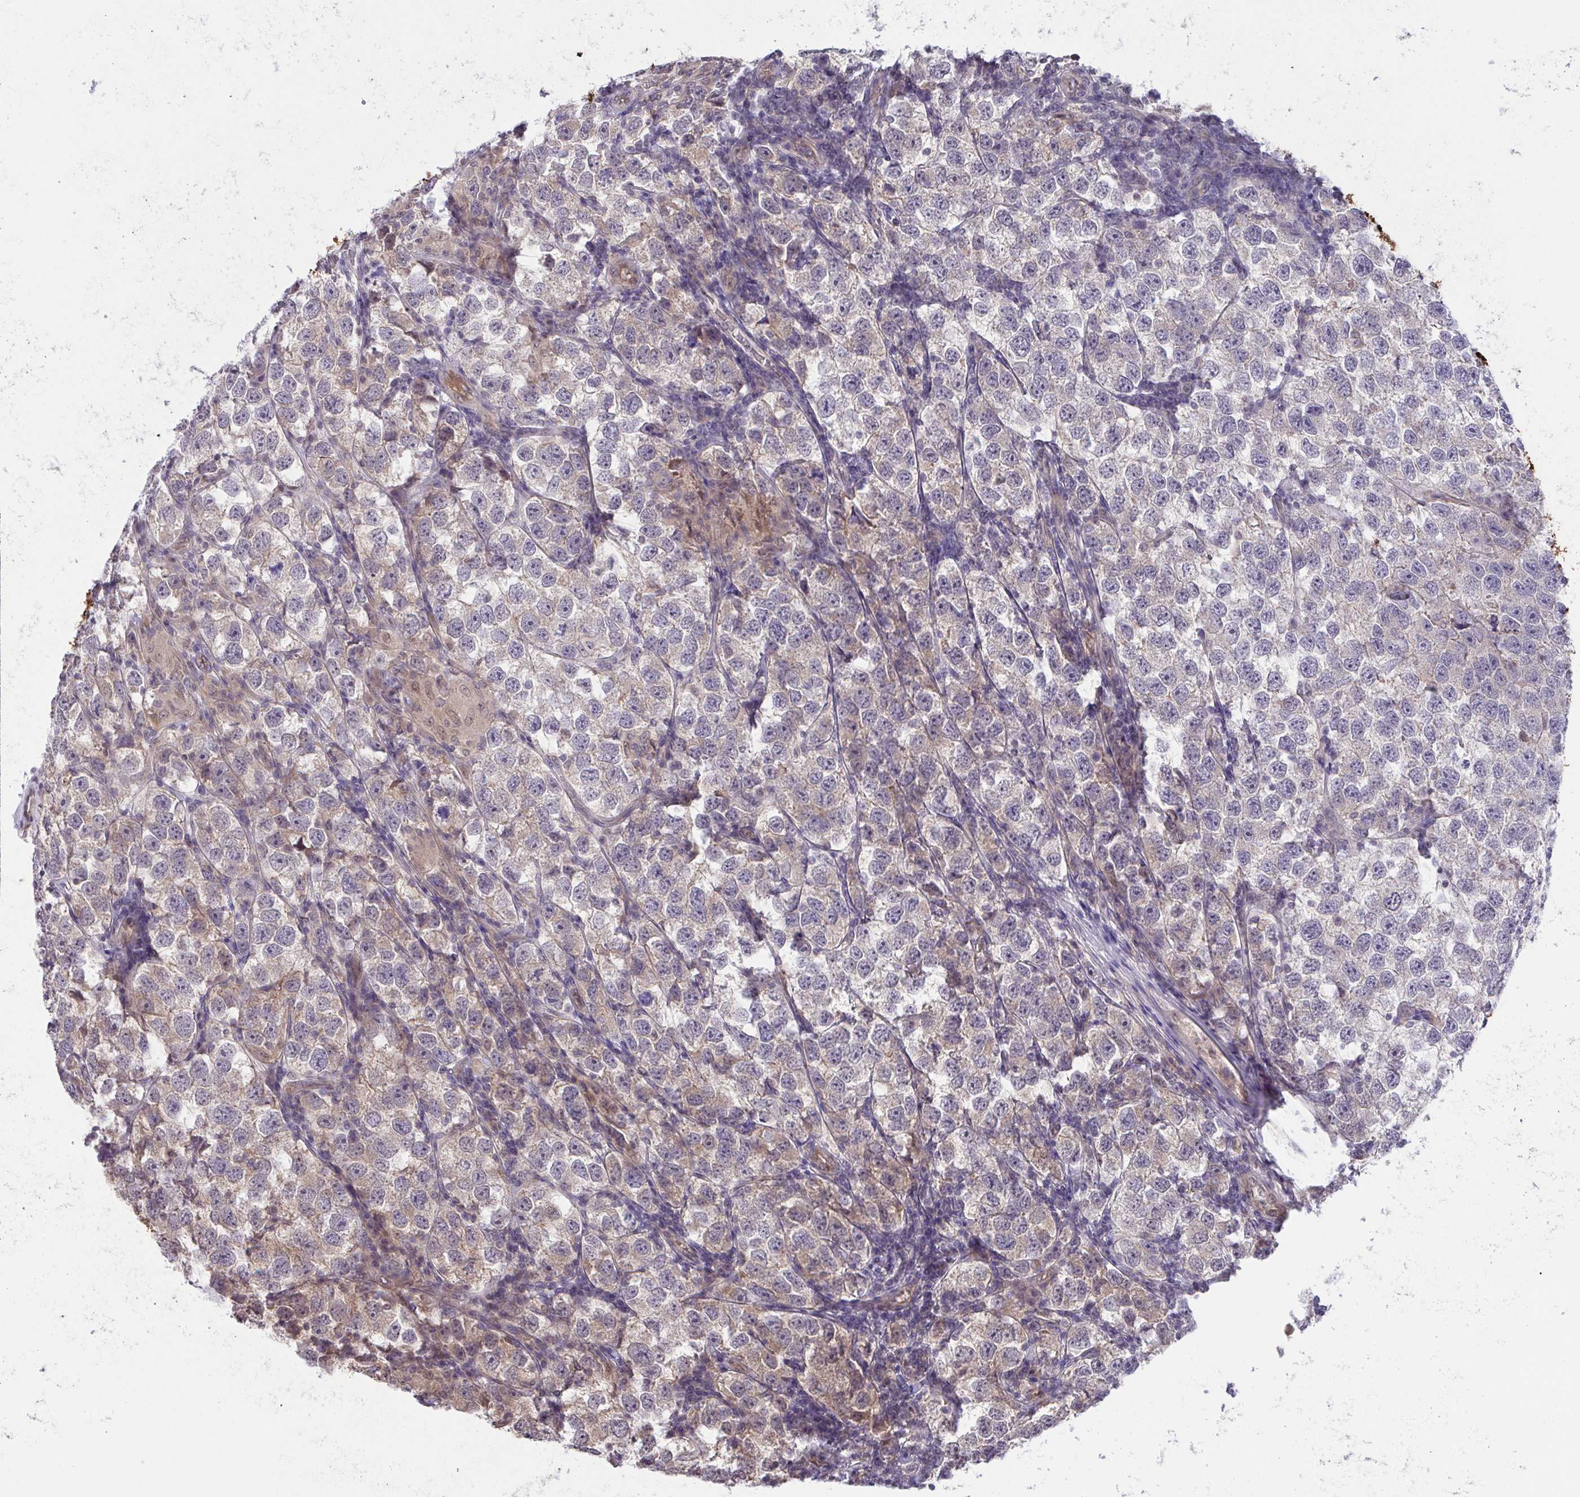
{"staining": {"intensity": "weak", "quantity": "25%-75%", "location": "cytoplasmic/membranous"}, "tissue": "testis cancer", "cell_type": "Tumor cells", "image_type": "cancer", "snomed": [{"axis": "morphology", "description": "Seminoma, NOS"}, {"axis": "topography", "description": "Testis"}], "caption": "The image displays immunohistochemical staining of testis seminoma. There is weak cytoplasmic/membranous expression is appreciated in about 25%-75% of tumor cells.", "gene": "C9orf64", "patient": {"sex": "male", "age": 26}}